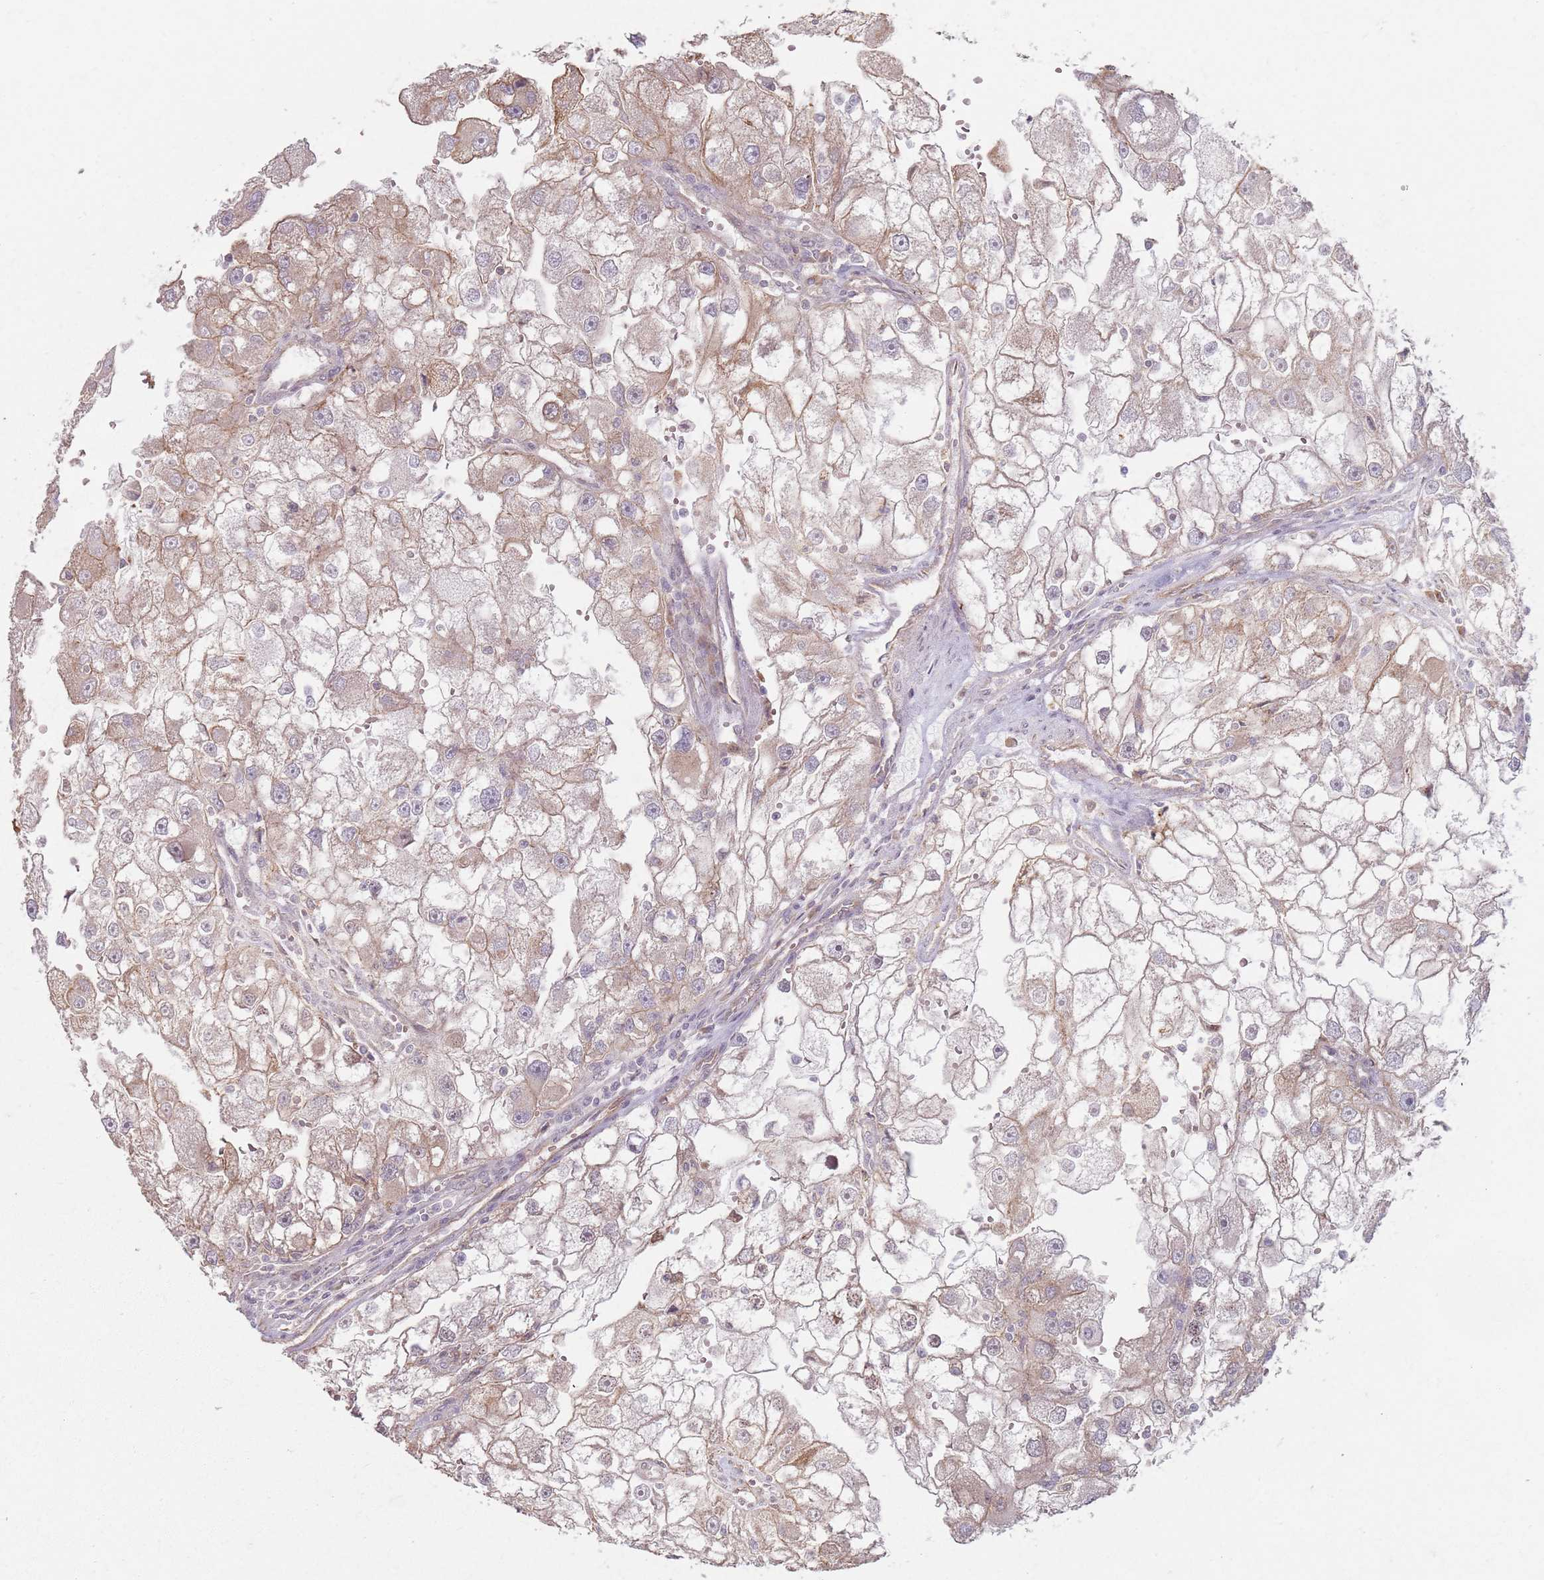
{"staining": {"intensity": "weak", "quantity": "25%-75%", "location": "cytoplasmic/membranous"}, "tissue": "renal cancer", "cell_type": "Tumor cells", "image_type": "cancer", "snomed": [{"axis": "morphology", "description": "Adenocarcinoma, NOS"}, {"axis": "topography", "description": "Kidney"}], "caption": "Brown immunohistochemical staining in renal cancer (adenocarcinoma) displays weak cytoplasmic/membranous staining in approximately 25%-75% of tumor cells.", "gene": "KCNA5", "patient": {"sex": "male", "age": 63}}